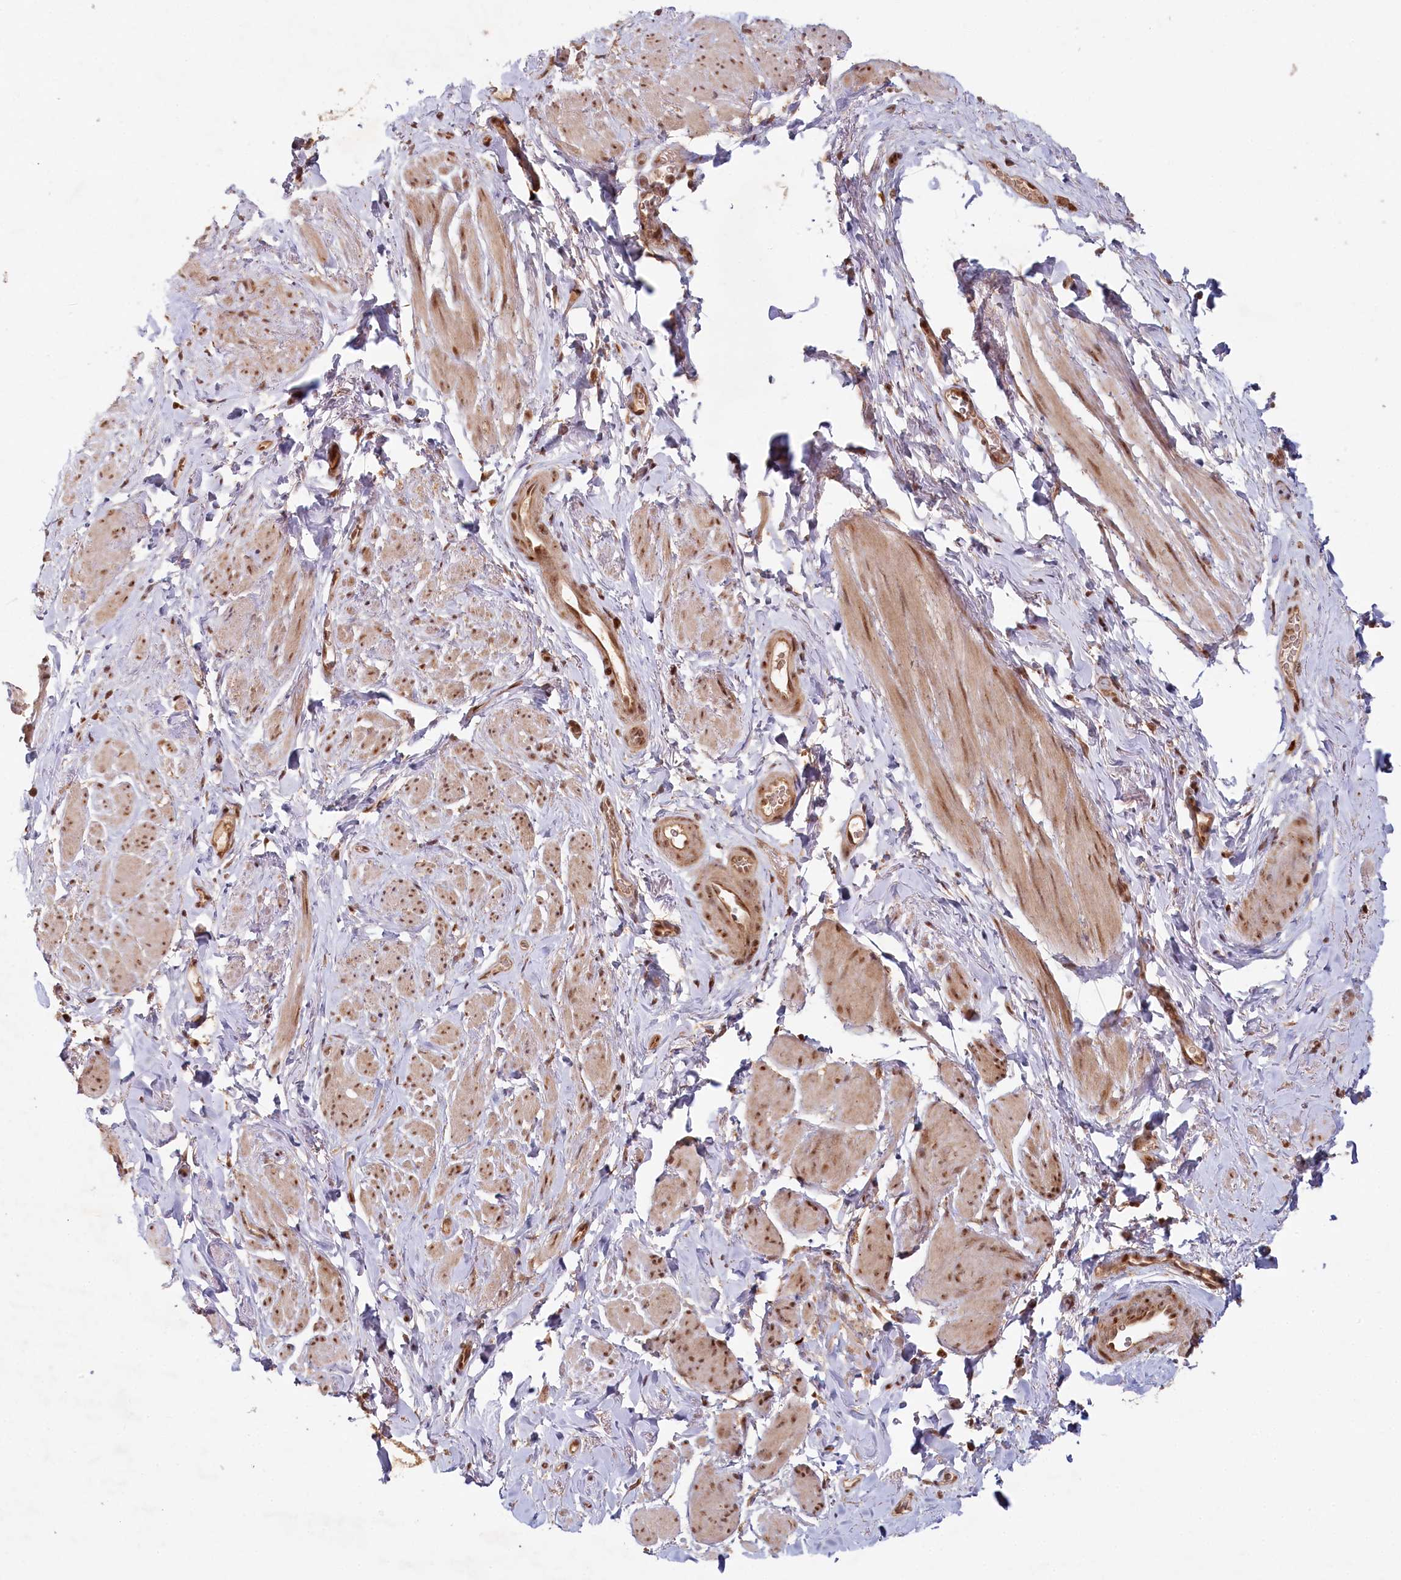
{"staining": {"intensity": "moderate", "quantity": "25%-75%", "location": "cytoplasmic/membranous,nuclear"}, "tissue": "smooth muscle", "cell_type": "Smooth muscle cells", "image_type": "normal", "snomed": [{"axis": "morphology", "description": "Normal tissue, NOS"}, {"axis": "topography", "description": "Smooth muscle"}, {"axis": "topography", "description": "Peripheral nerve tissue"}], "caption": "Smooth muscle stained with DAB (3,3'-diaminobenzidine) IHC exhibits medium levels of moderate cytoplasmic/membranous,nuclear expression in approximately 25%-75% of smooth muscle cells. (DAB IHC, brown staining for protein, blue staining for nuclei).", "gene": "WAPL", "patient": {"sex": "male", "age": 69}}